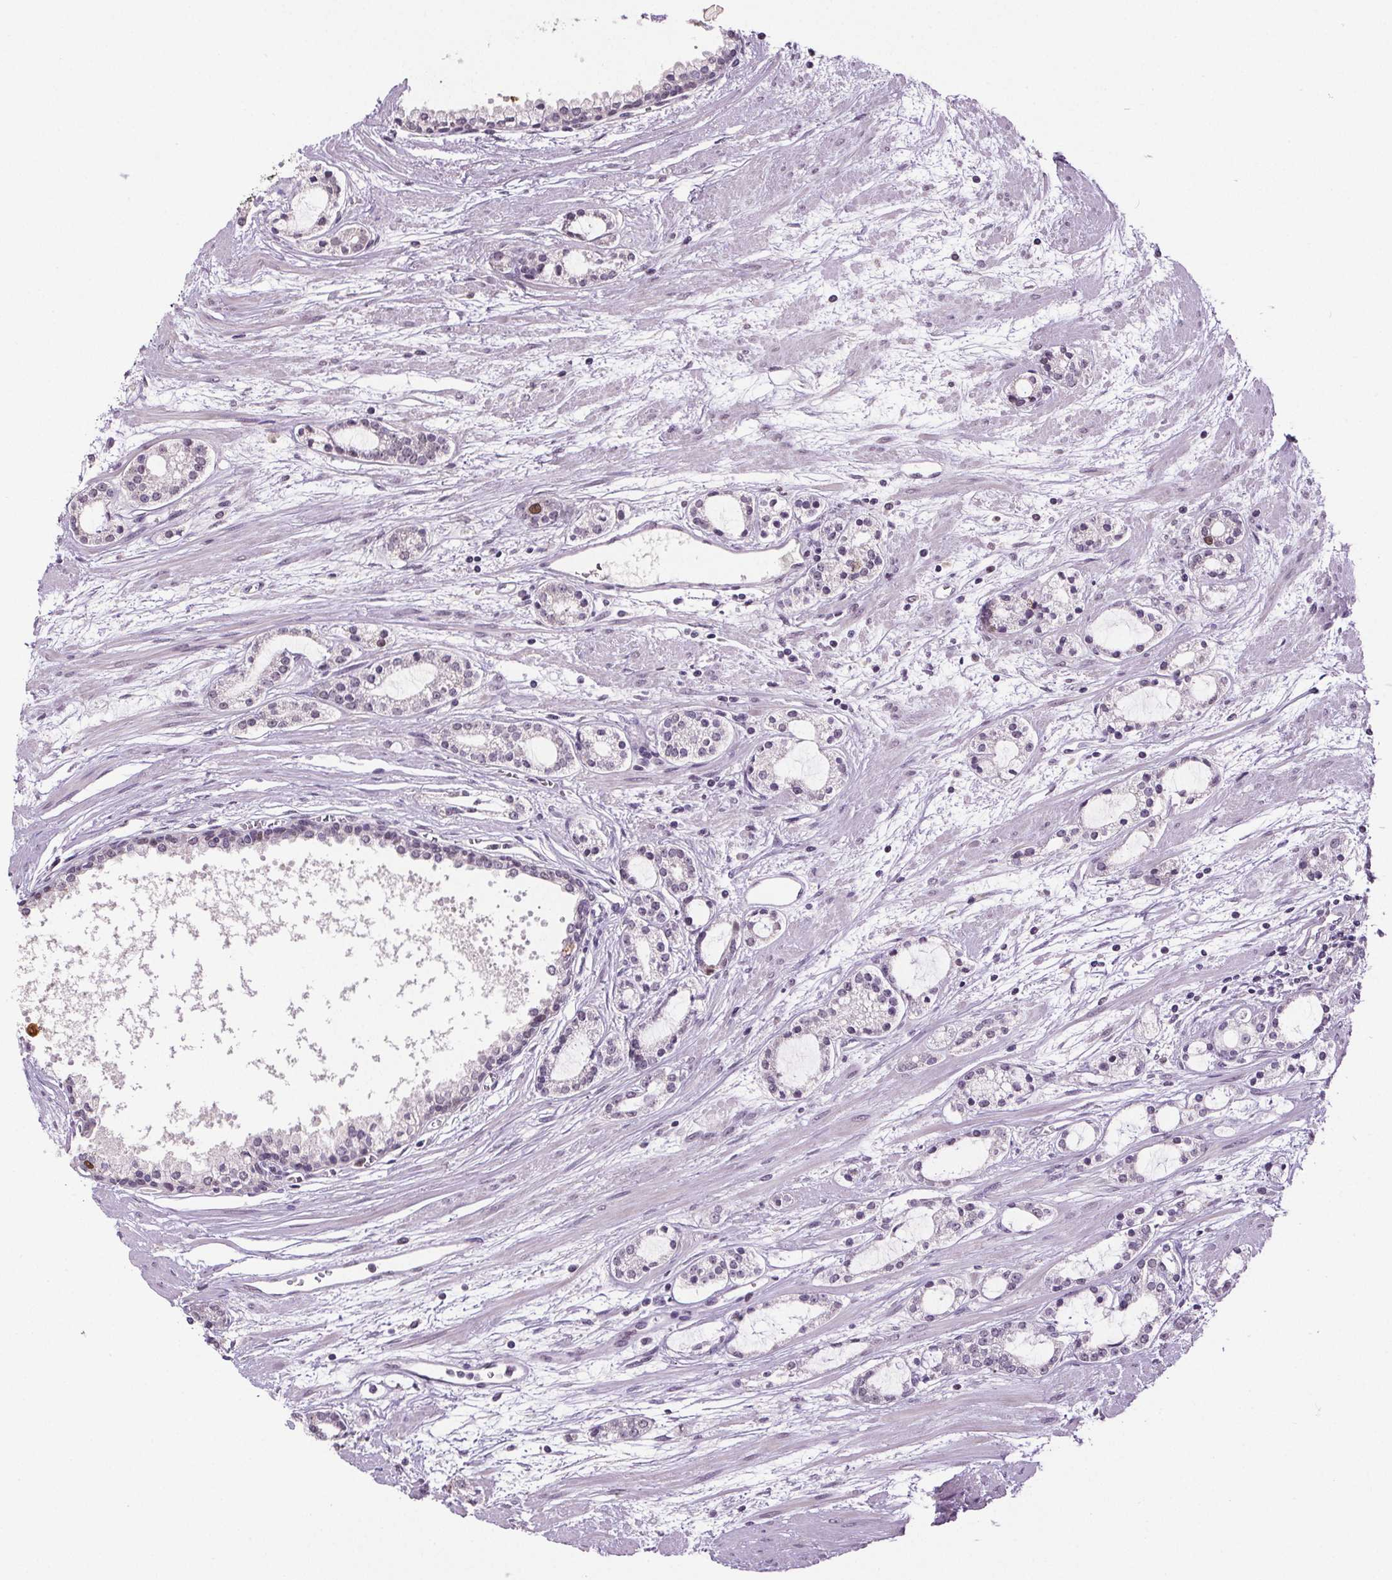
{"staining": {"intensity": "negative", "quantity": "none", "location": "none"}, "tissue": "prostate cancer", "cell_type": "Tumor cells", "image_type": "cancer", "snomed": [{"axis": "morphology", "description": "Adenocarcinoma, Medium grade"}, {"axis": "topography", "description": "Prostate"}], "caption": "The micrograph exhibits no staining of tumor cells in prostate medium-grade adenocarcinoma.", "gene": "CENPF", "patient": {"sex": "male", "age": 57}}